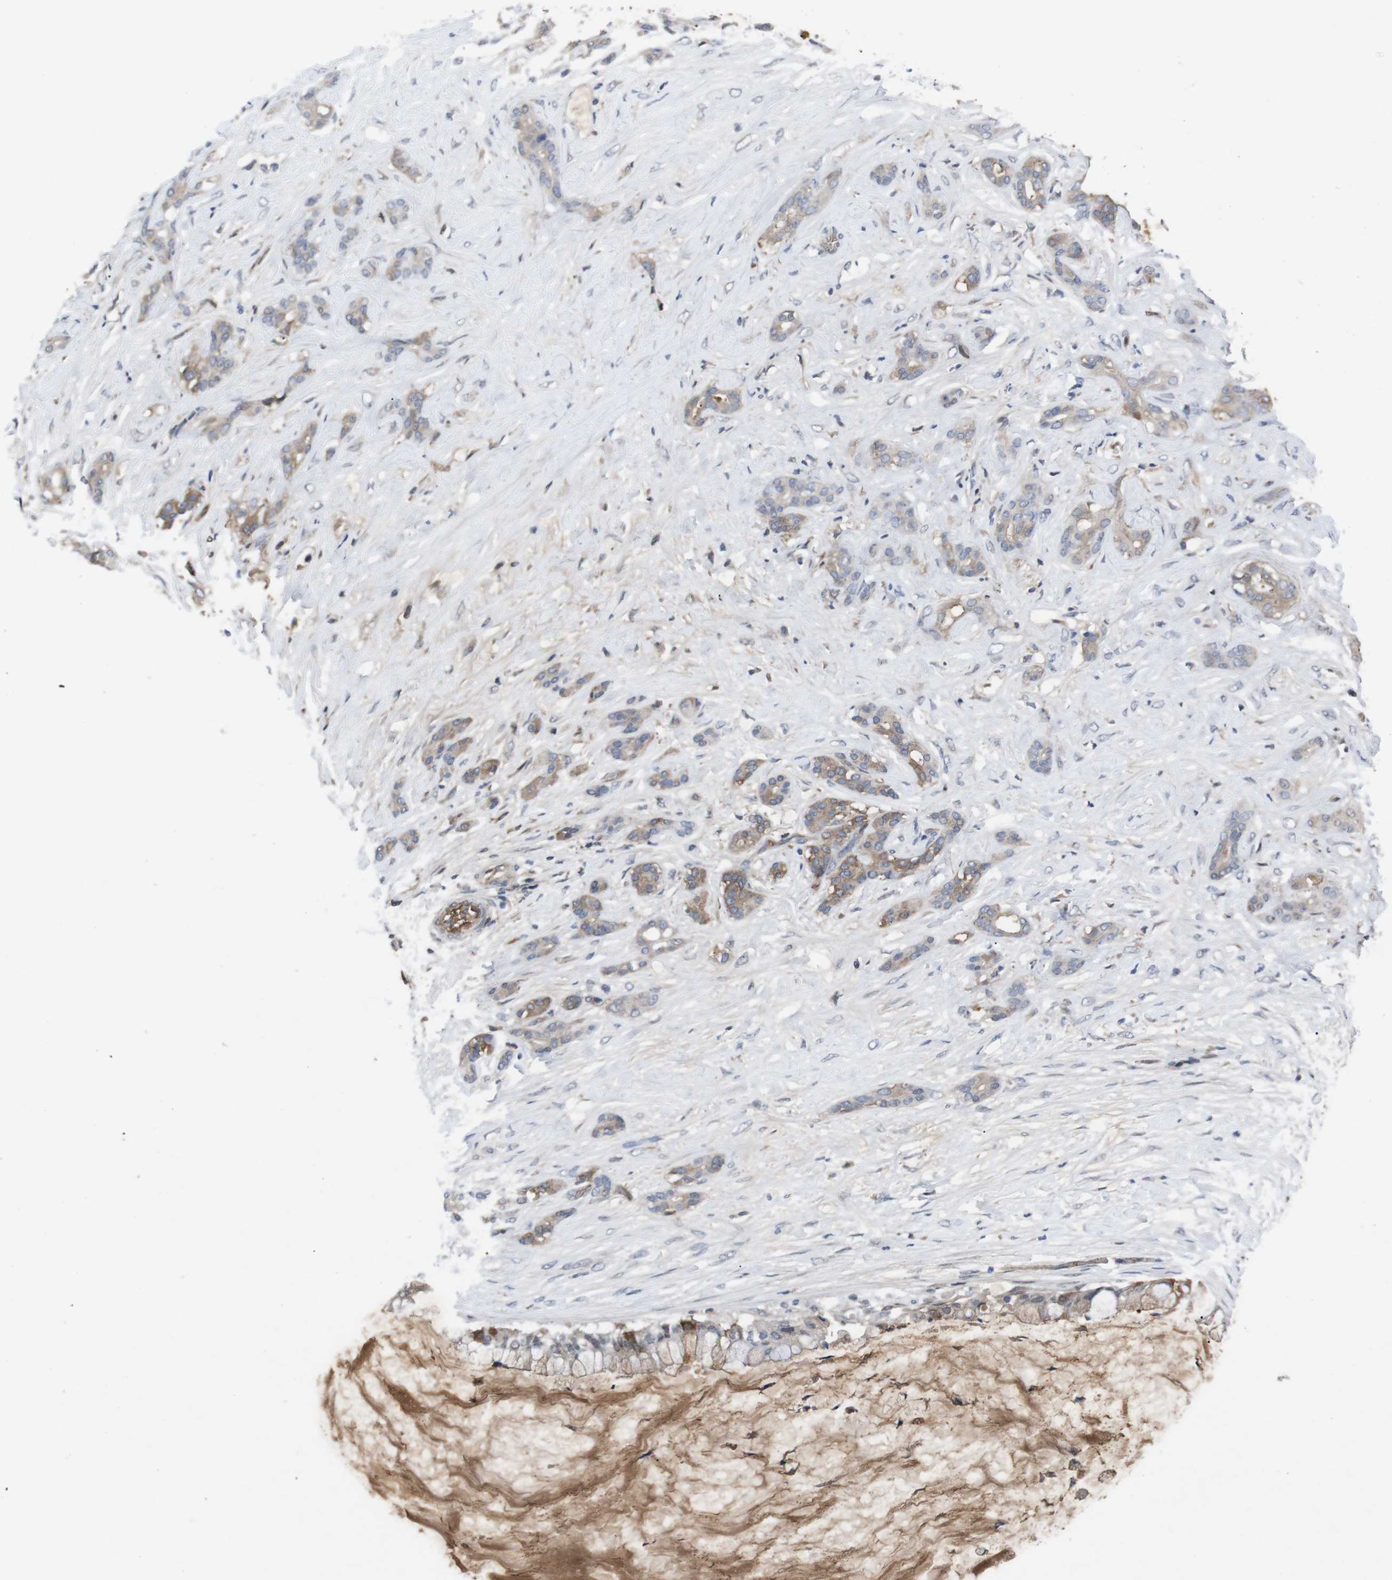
{"staining": {"intensity": "moderate", "quantity": "25%-75%", "location": "cytoplasmic/membranous"}, "tissue": "pancreatic cancer", "cell_type": "Tumor cells", "image_type": "cancer", "snomed": [{"axis": "morphology", "description": "Adenocarcinoma, NOS"}, {"axis": "topography", "description": "Pancreas"}], "caption": "An image showing moderate cytoplasmic/membranous staining in approximately 25%-75% of tumor cells in pancreatic cancer (adenocarcinoma), as visualized by brown immunohistochemical staining.", "gene": "SPTB", "patient": {"sex": "male", "age": 41}}